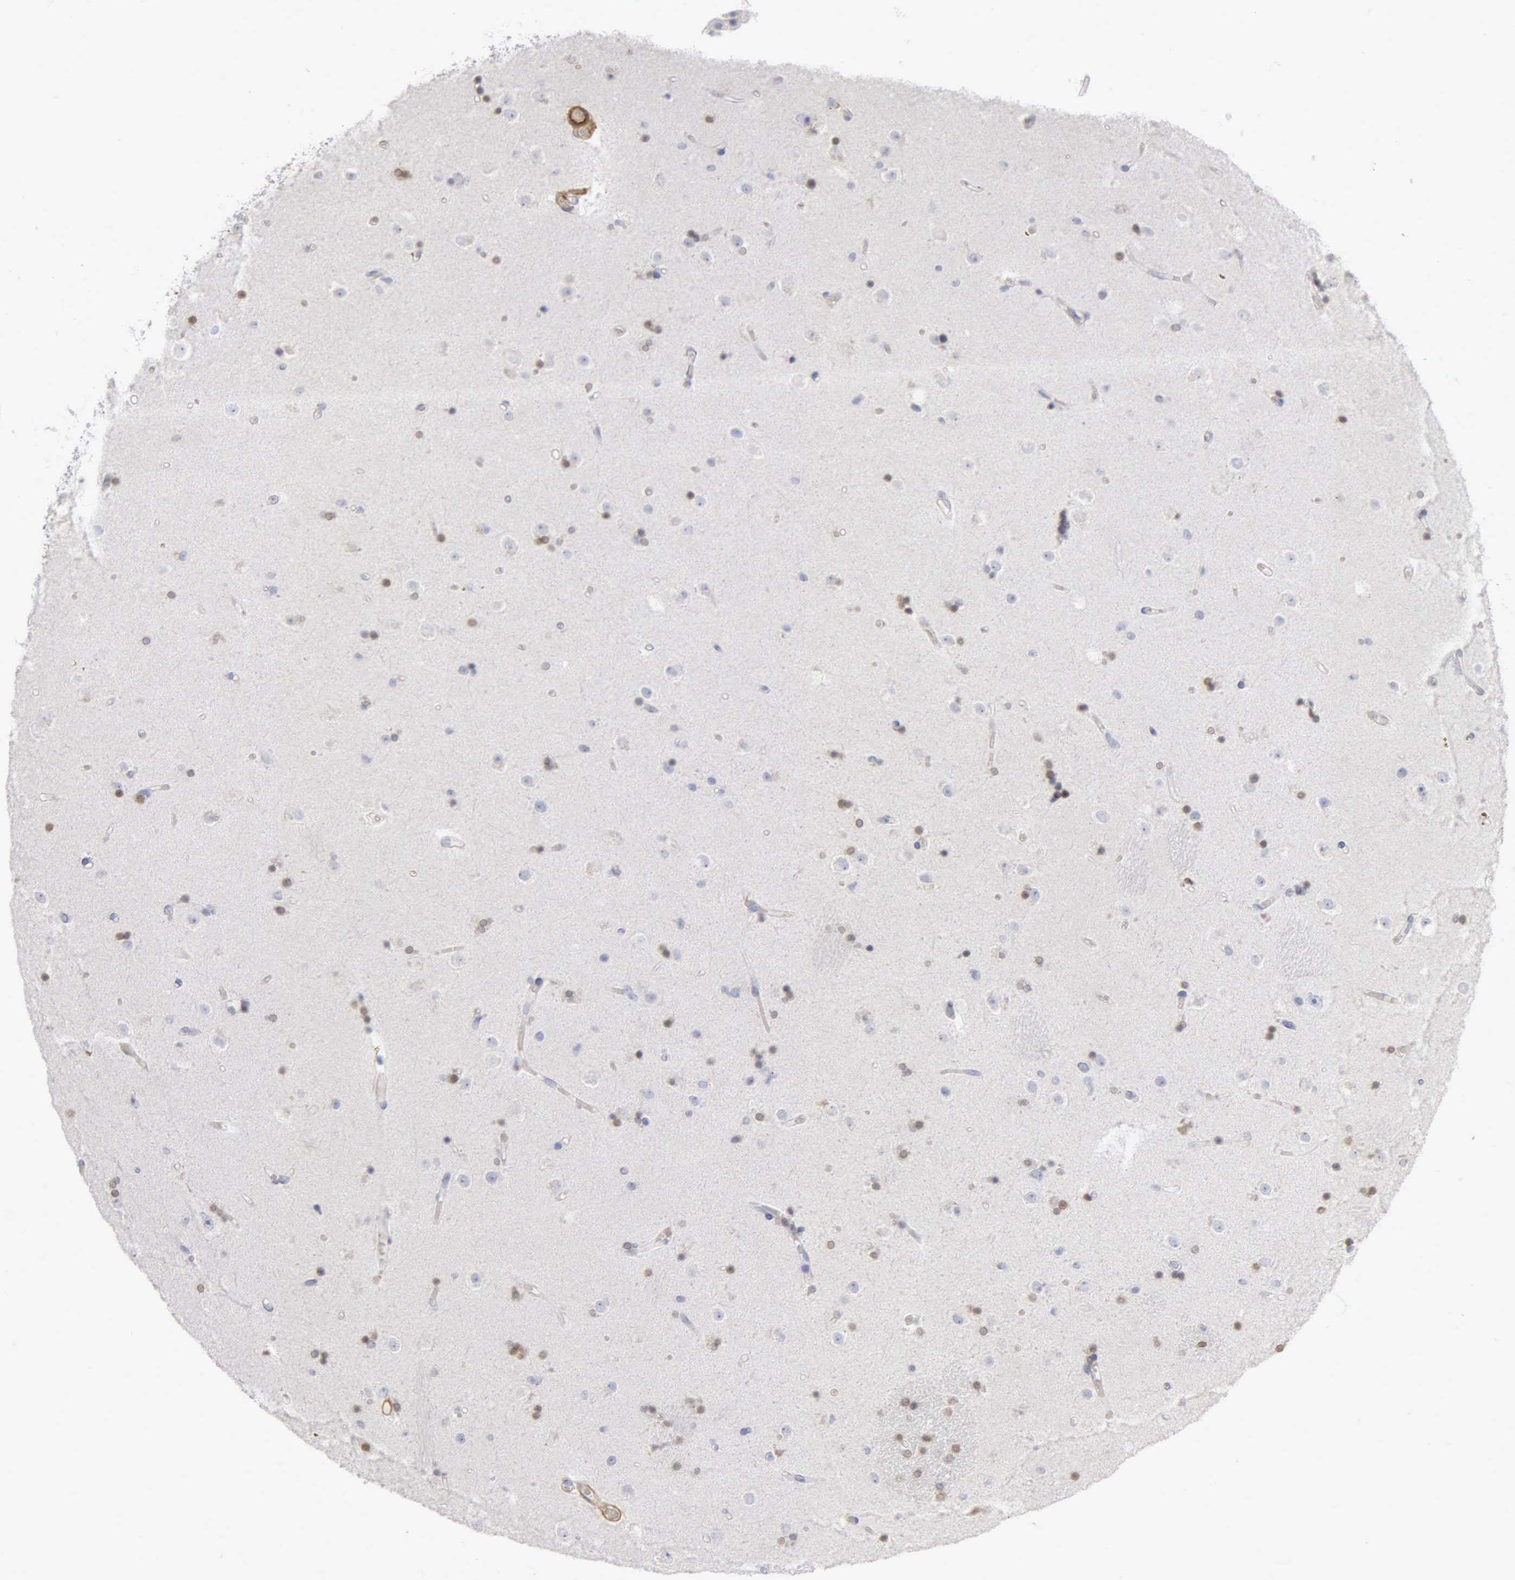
{"staining": {"intensity": "weak", "quantity": "25%-75%", "location": "cytoplasmic/membranous"}, "tissue": "caudate", "cell_type": "Glial cells", "image_type": "normal", "snomed": [{"axis": "morphology", "description": "Normal tissue, NOS"}, {"axis": "topography", "description": "Lateral ventricle wall"}], "caption": "Immunohistochemical staining of benign human caudate demonstrates low levels of weak cytoplasmic/membranous positivity in about 25%-75% of glial cells.", "gene": "CNN1", "patient": {"sex": "female", "age": 54}}